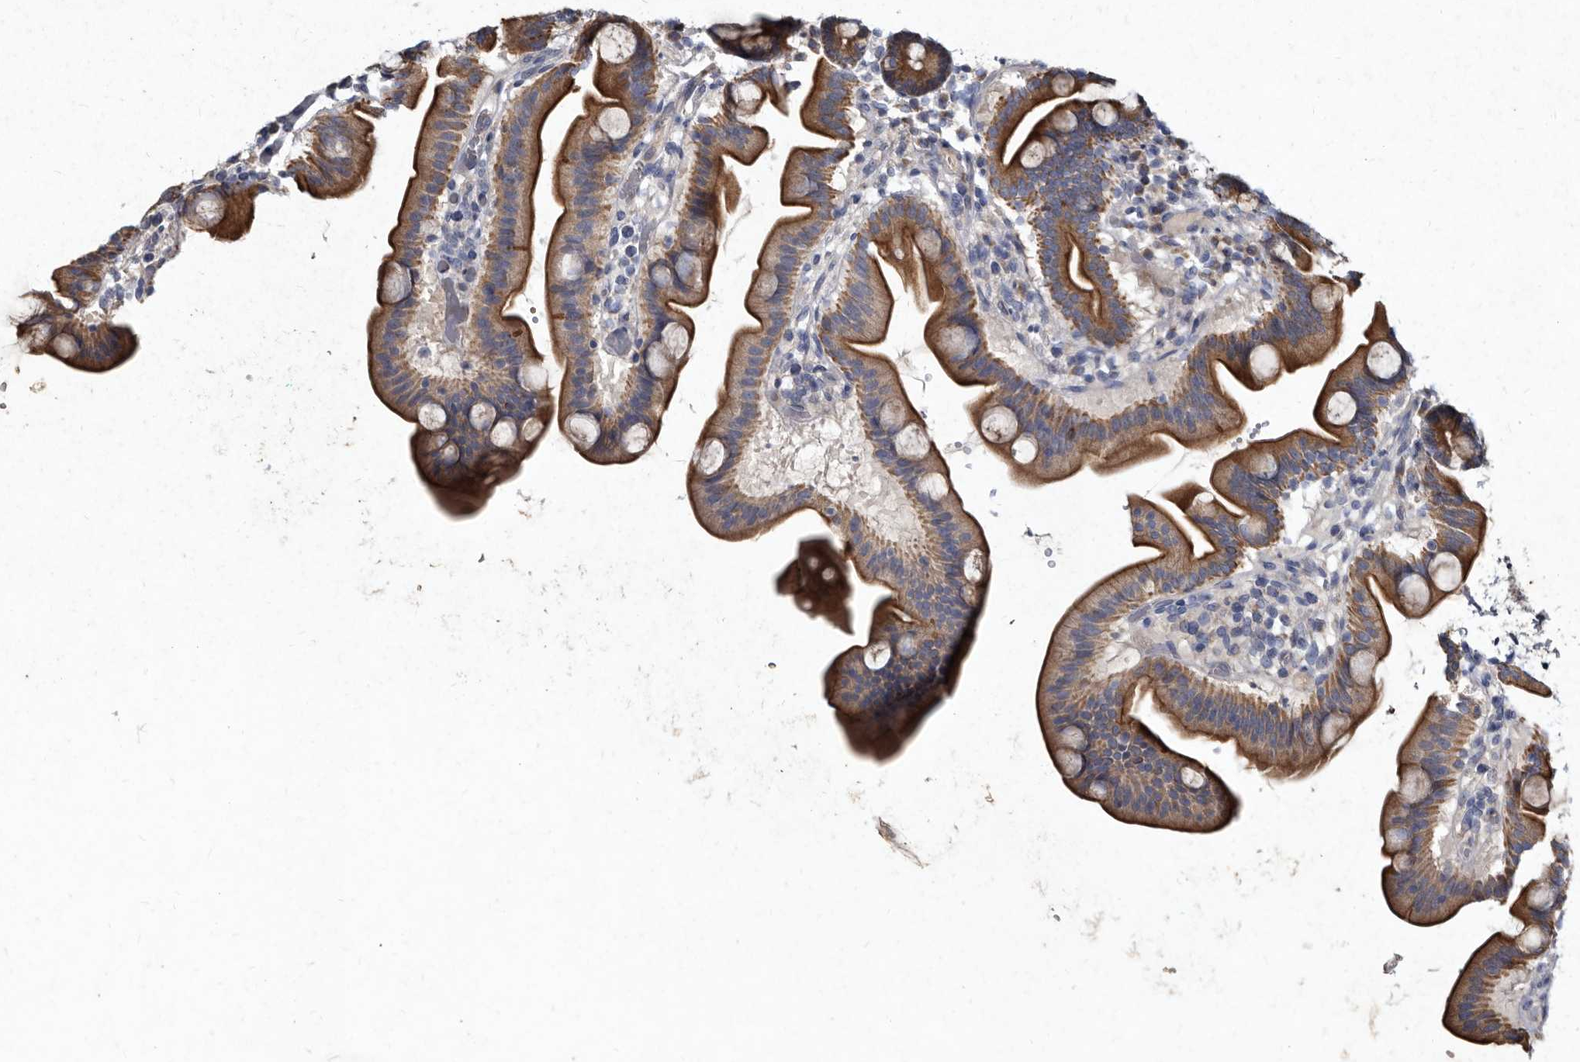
{"staining": {"intensity": "moderate", "quantity": ">75%", "location": "cytoplasmic/membranous"}, "tissue": "duodenum", "cell_type": "Glandular cells", "image_type": "normal", "snomed": [{"axis": "morphology", "description": "Normal tissue, NOS"}, {"axis": "topography", "description": "Duodenum"}], "caption": "Duodenum stained for a protein exhibits moderate cytoplasmic/membranous positivity in glandular cells. (DAB = brown stain, brightfield microscopy at high magnification).", "gene": "YPEL1", "patient": {"sex": "male", "age": 54}}